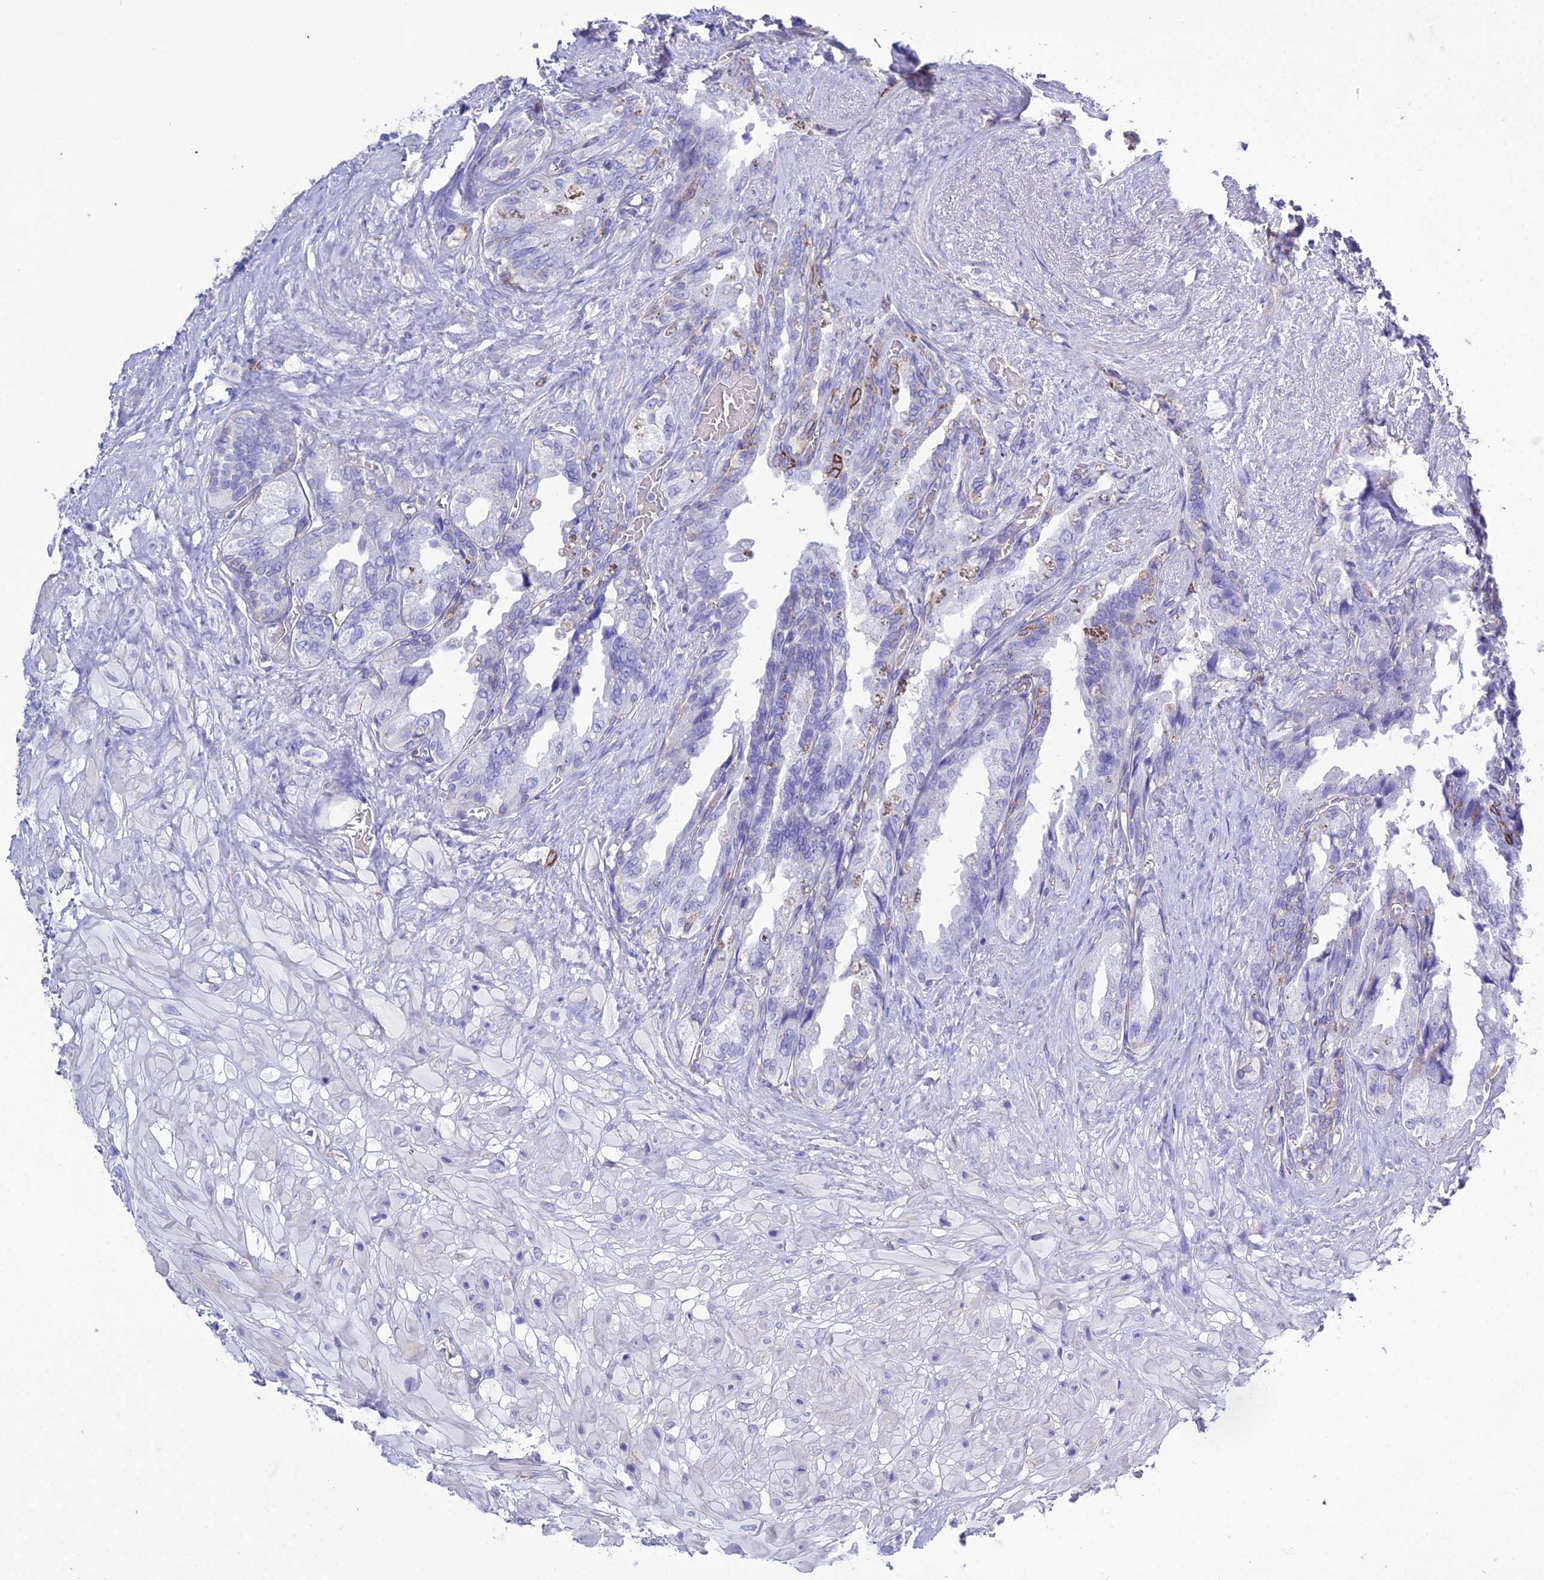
{"staining": {"intensity": "moderate", "quantity": "<25%", "location": "cytoplasmic/membranous"}, "tissue": "seminal vesicle", "cell_type": "Glandular cells", "image_type": "normal", "snomed": [{"axis": "morphology", "description": "Normal tissue, NOS"}, {"axis": "topography", "description": "Seminal veicle"}, {"axis": "topography", "description": "Peripheral nerve tissue"}], "caption": "High-power microscopy captured an IHC photomicrograph of benign seminal vesicle, revealing moderate cytoplasmic/membranous staining in about <25% of glandular cells.", "gene": "OR1Q1", "patient": {"sex": "male", "age": 60}}